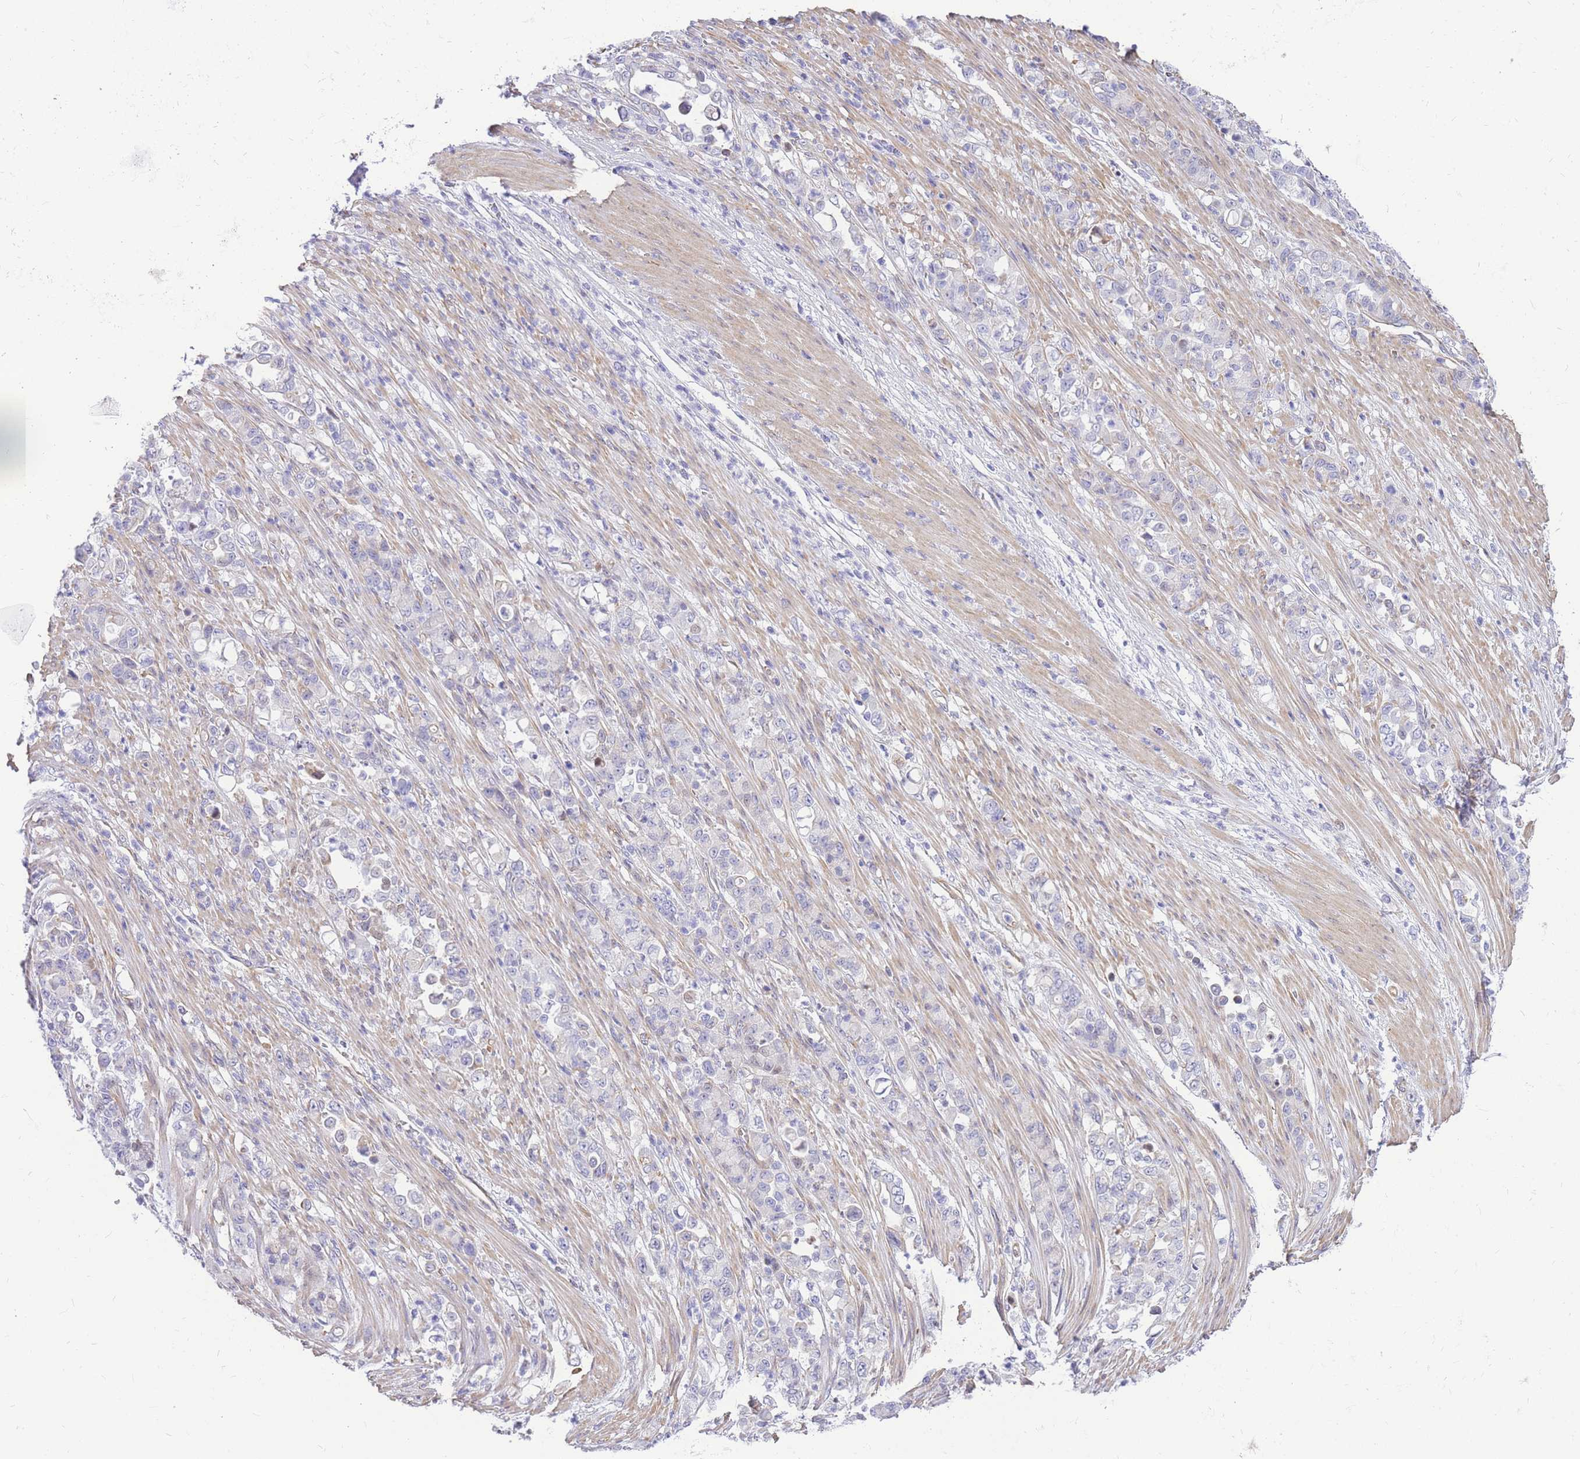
{"staining": {"intensity": "negative", "quantity": "none", "location": "none"}, "tissue": "stomach cancer", "cell_type": "Tumor cells", "image_type": "cancer", "snomed": [{"axis": "morphology", "description": "Normal tissue, NOS"}, {"axis": "morphology", "description": "Adenocarcinoma, NOS"}, {"axis": "topography", "description": "Stomach"}], "caption": "The micrograph reveals no significant staining in tumor cells of stomach cancer.", "gene": "S100PBP", "patient": {"sex": "female", "age": 79}}